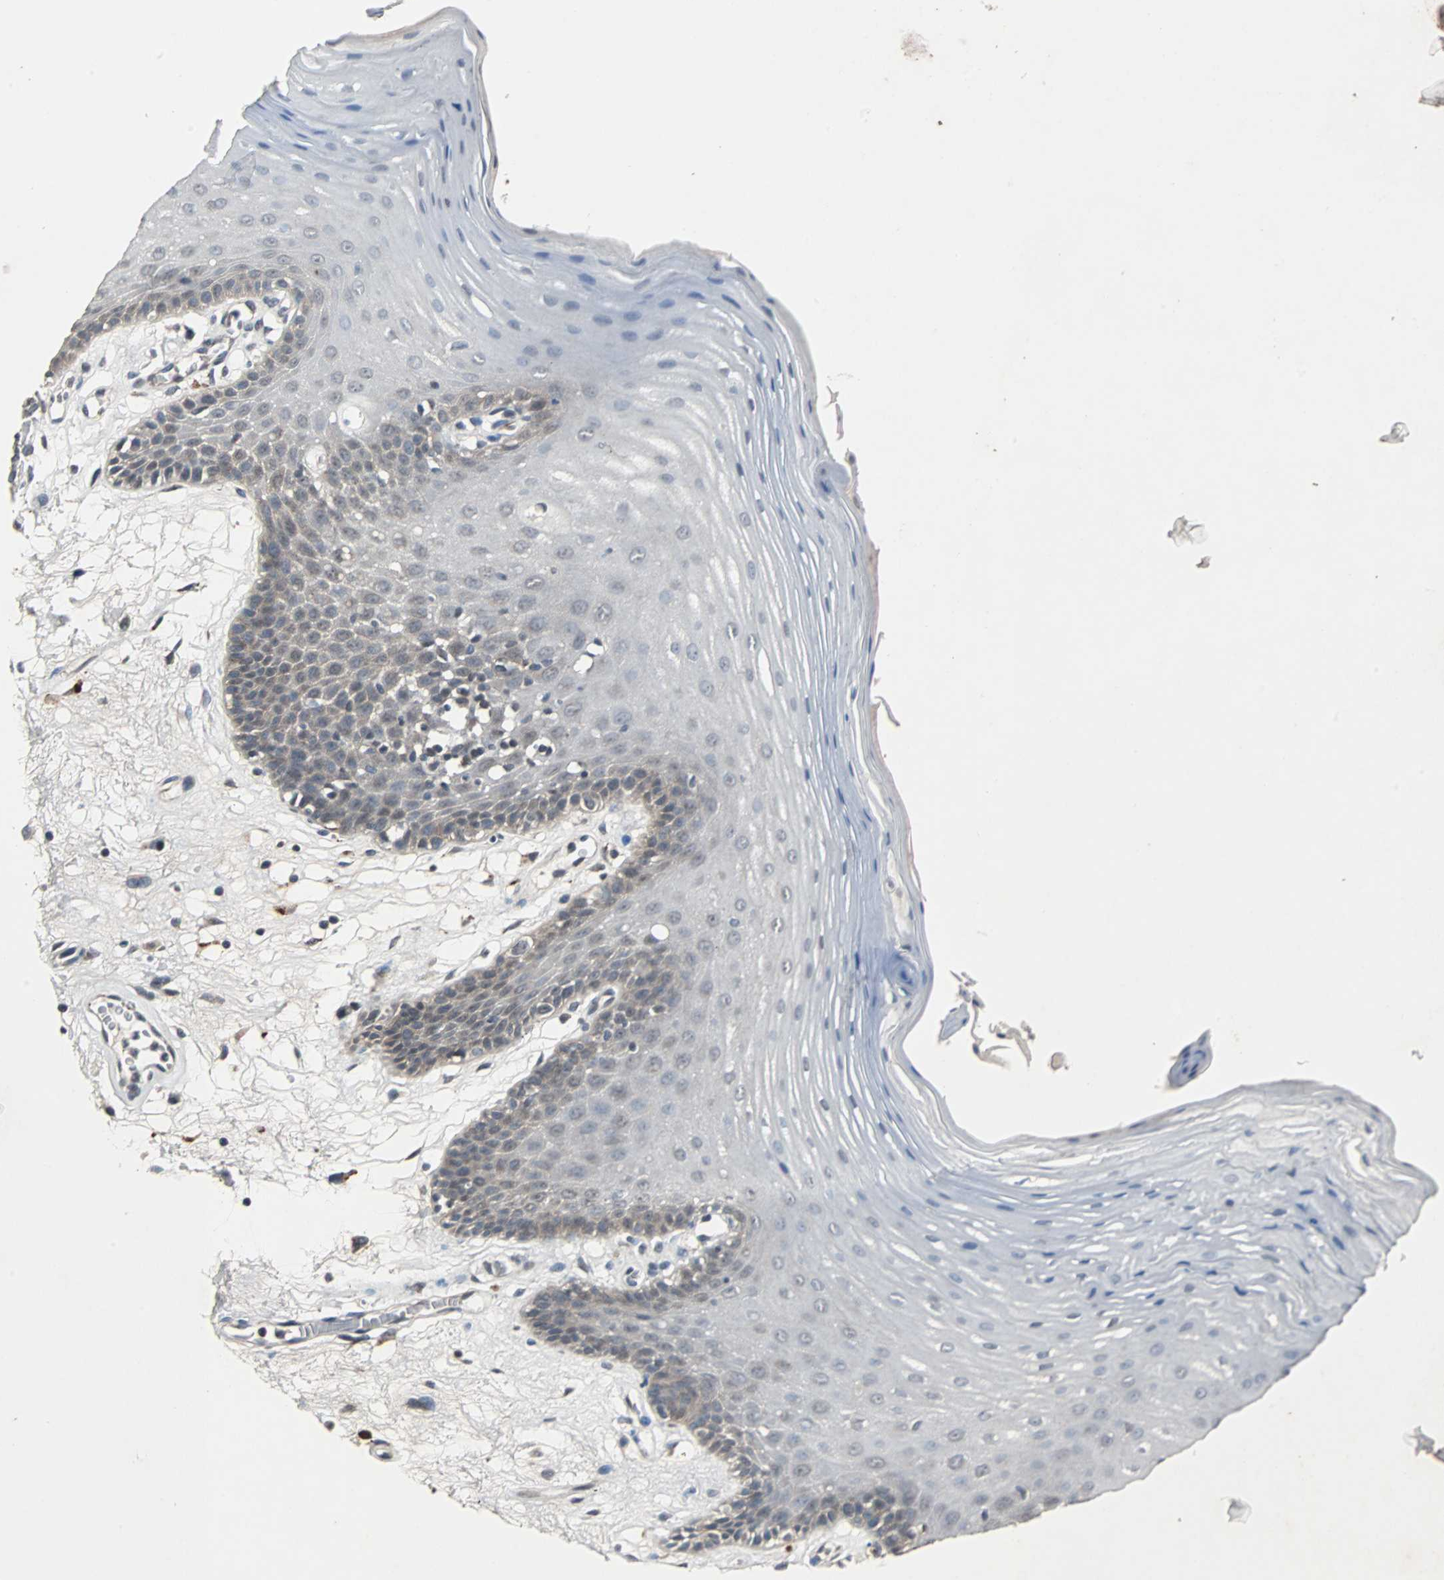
{"staining": {"intensity": "weak", "quantity": "25%-75%", "location": "cytoplasmic/membranous"}, "tissue": "oral mucosa", "cell_type": "Squamous epithelial cells", "image_type": "normal", "snomed": [{"axis": "morphology", "description": "Normal tissue, NOS"}, {"axis": "morphology", "description": "Squamous cell carcinoma, NOS"}, {"axis": "topography", "description": "Skeletal muscle"}, {"axis": "topography", "description": "Oral tissue"}, {"axis": "topography", "description": "Head-Neck"}], "caption": "IHC image of normal oral mucosa: human oral mucosa stained using IHC displays low levels of weak protein expression localized specifically in the cytoplasmic/membranous of squamous epithelial cells, appearing as a cytoplasmic/membranous brown color.", "gene": "LSR", "patient": {"sex": "male", "age": 71}}